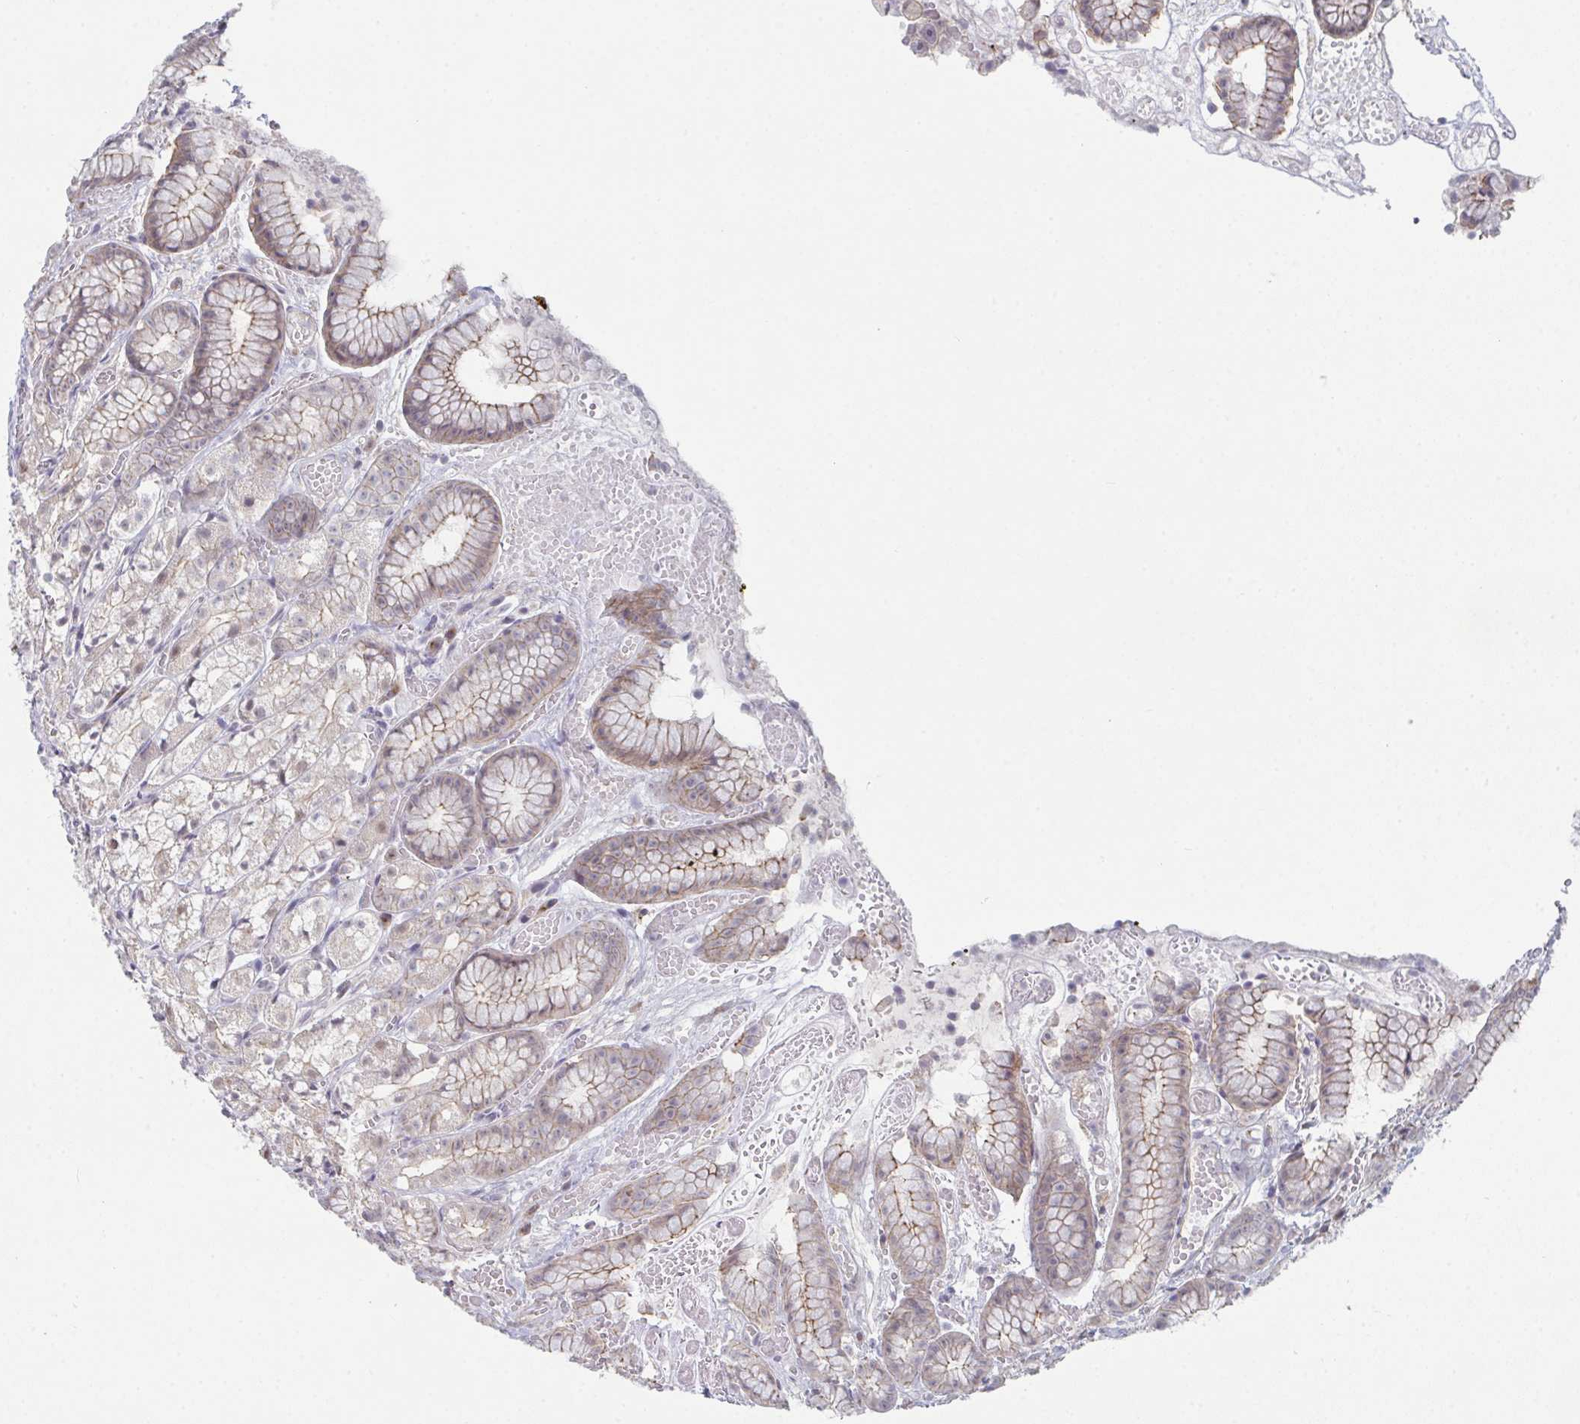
{"staining": {"intensity": "weak", "quantity": "25%-75%", "location": "cytoplasmic/membranous"}, "tissue": "stomach", "cell_type": "Glandular cells", "image_type": "normal", "snomed": [{"axis": "morphology", "description": "Normal tissue, NOS"}, {"axis": "topography", "description": "Smooth muscle"}, {"axis": "topography", "description": "Stomach"}], "caption": "Immunohistochemistry (DAB) staining of normal stomach displays weak cytoplasmic/membranous protein staining in about 25%-75% of glandular cells.", "gene": "ZNF214", "patient": {"sex": "male", "age": 70}}